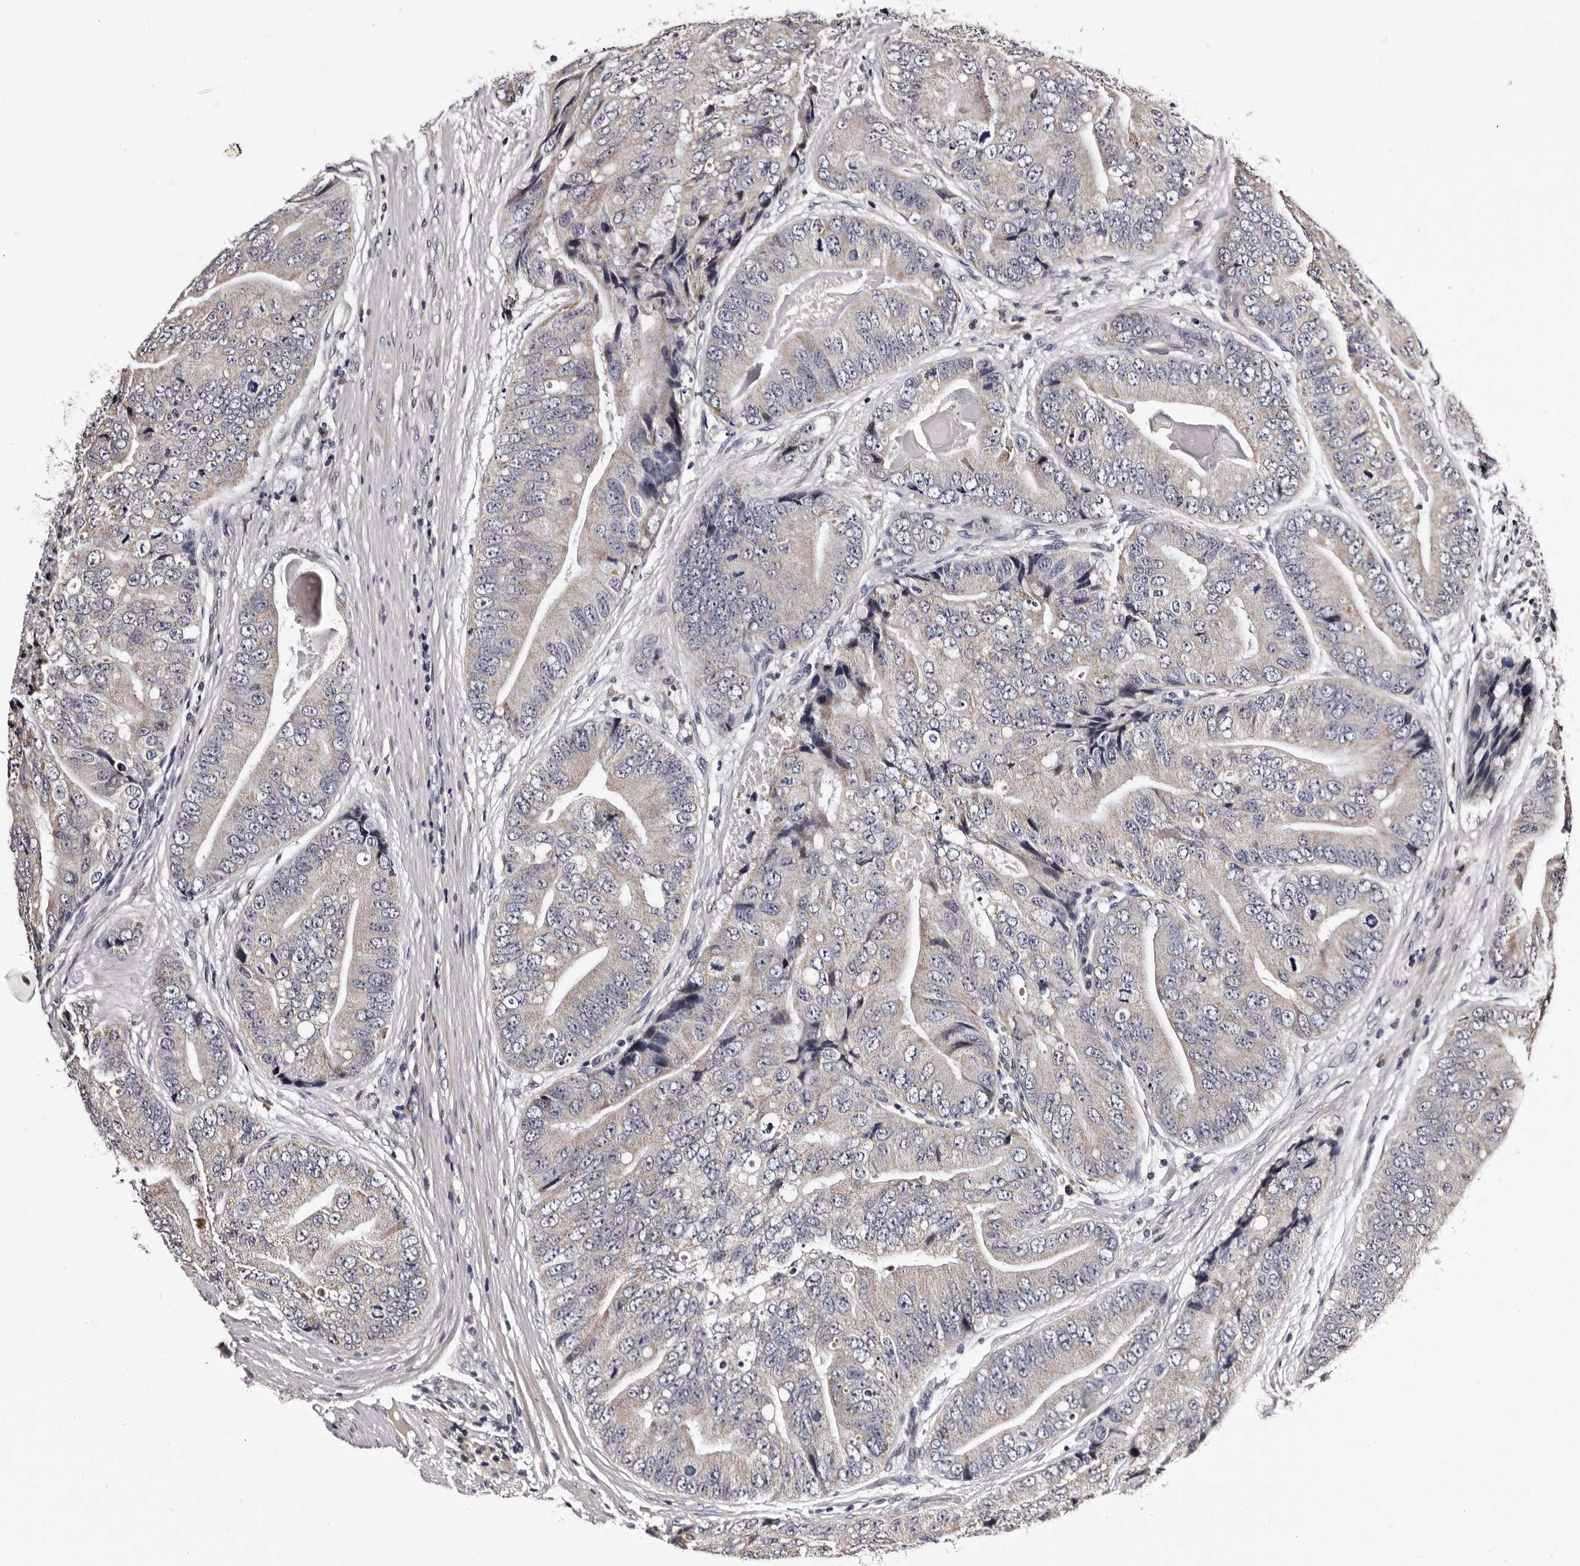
{"staining": {"intensity": "negative", "quantity": "none", "location": "none"}, "tissue": "prostate cancer", "cell_type": "Tumor cells", "image_type": "cancer", "snomed": [{"axis": "morphology", "description": "Adenocarcinoma, High grade"}, {"axis": "topography", "description": "Prostate"}], "caption": "This is an IHC image of prostate cancer (adenocarcinoma (high-grade)). There is no staining in tumor cells.", "gene": "TAF4B", "patient": {"sex": "male", "age": 70}}